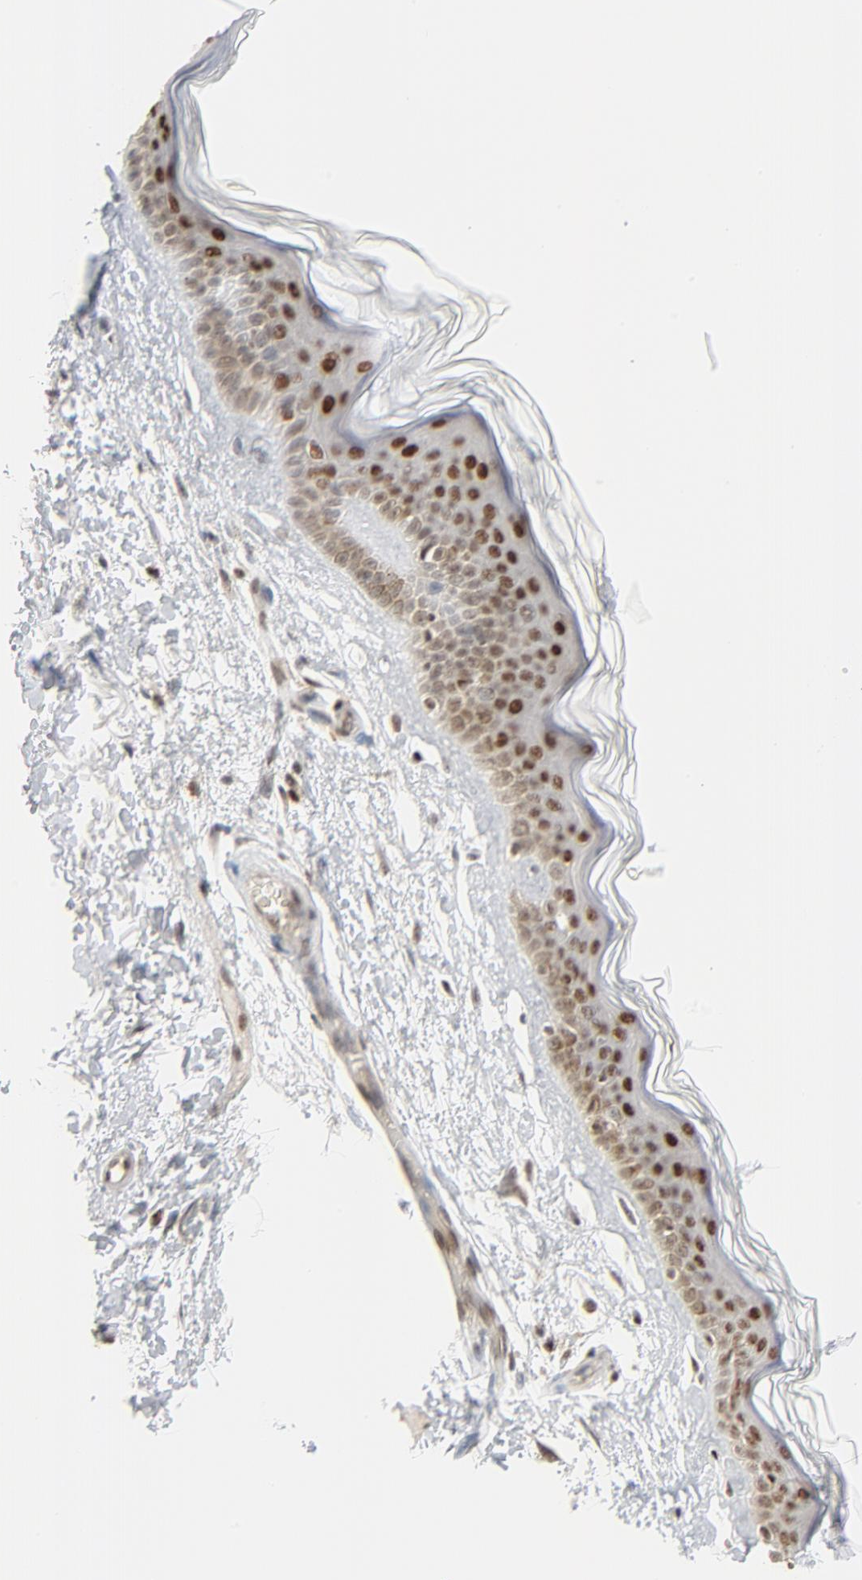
{"staining": {"intensity": "weak", "quantity": ">75%", "location": "nuclear"}, "tissue": "skin", "cell_type": "Fibroblasts", "image_type": "normal", "snomed": [{"axis": "morphology", "description": "Normal tissue, NOS"}, {"axis": "topography", "description": "Skin"}], "caption": "Skin stained with DAB immunohistochemistry demonstrates low levels of weak nuclear staining in about >75% of fibroblasts.", "gene": "CUX1", "patient": {"sex": "male", "age": 63}}